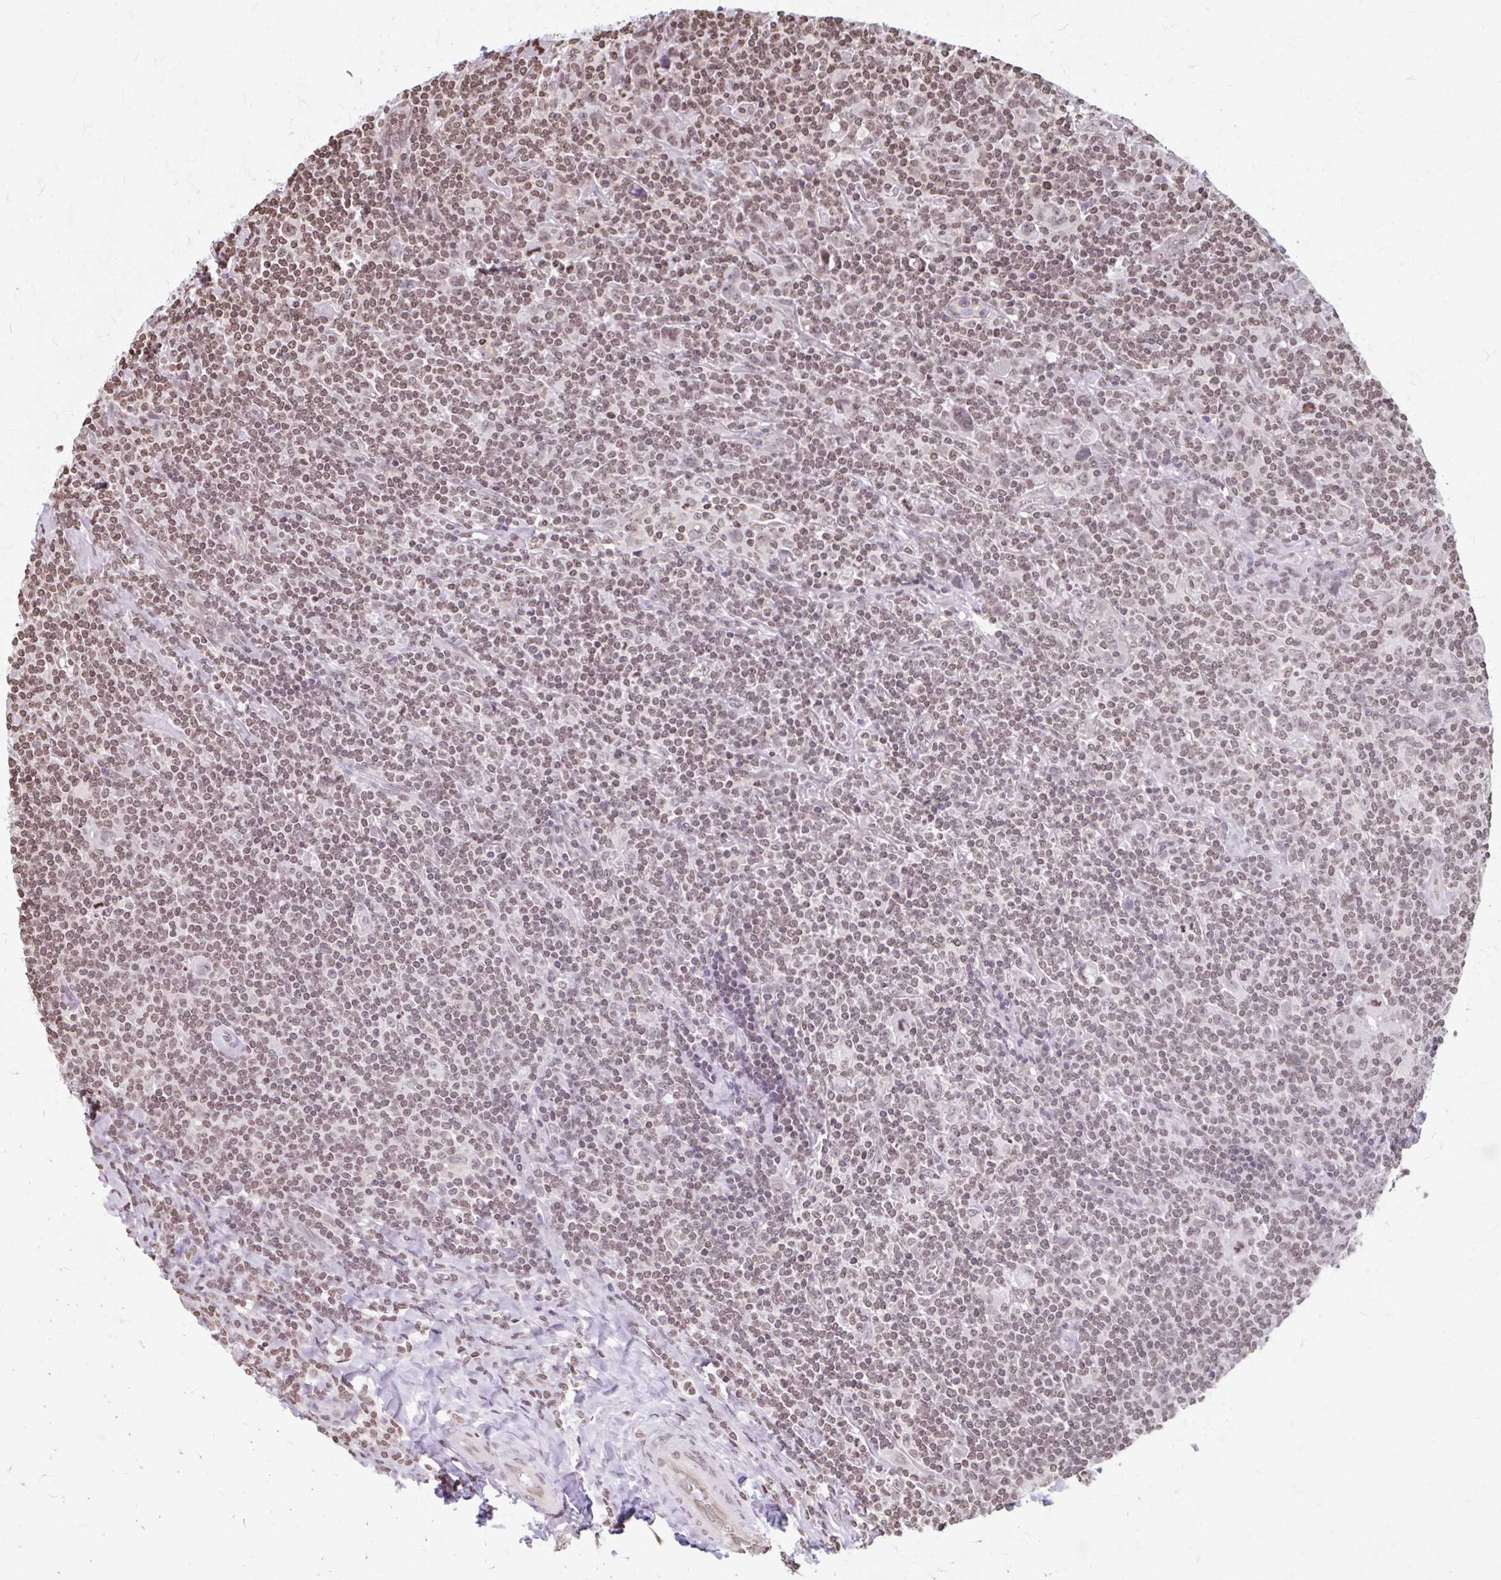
{"staining": {"intensity": "weak", "quantity": "25%-75%", "location": "nuclear"}, "tissue": "lymphoma", "cell_type": "Tumor cells", "image_type": "cancer", "snomed": [{"axis": "morphology", "description": "Hodgkin's disease, NOS"}, {"axis": "topography", "description": "Lymph node"}], "caption": "An immunohistochemistry micrograph of tumor tissue is shown. Protein staining in brown highlights weak nuclear positivity in Hodgkin's disease within tumor cells.", "gene": "ORC3", "patient": {"sex": "female", "age": 18}}